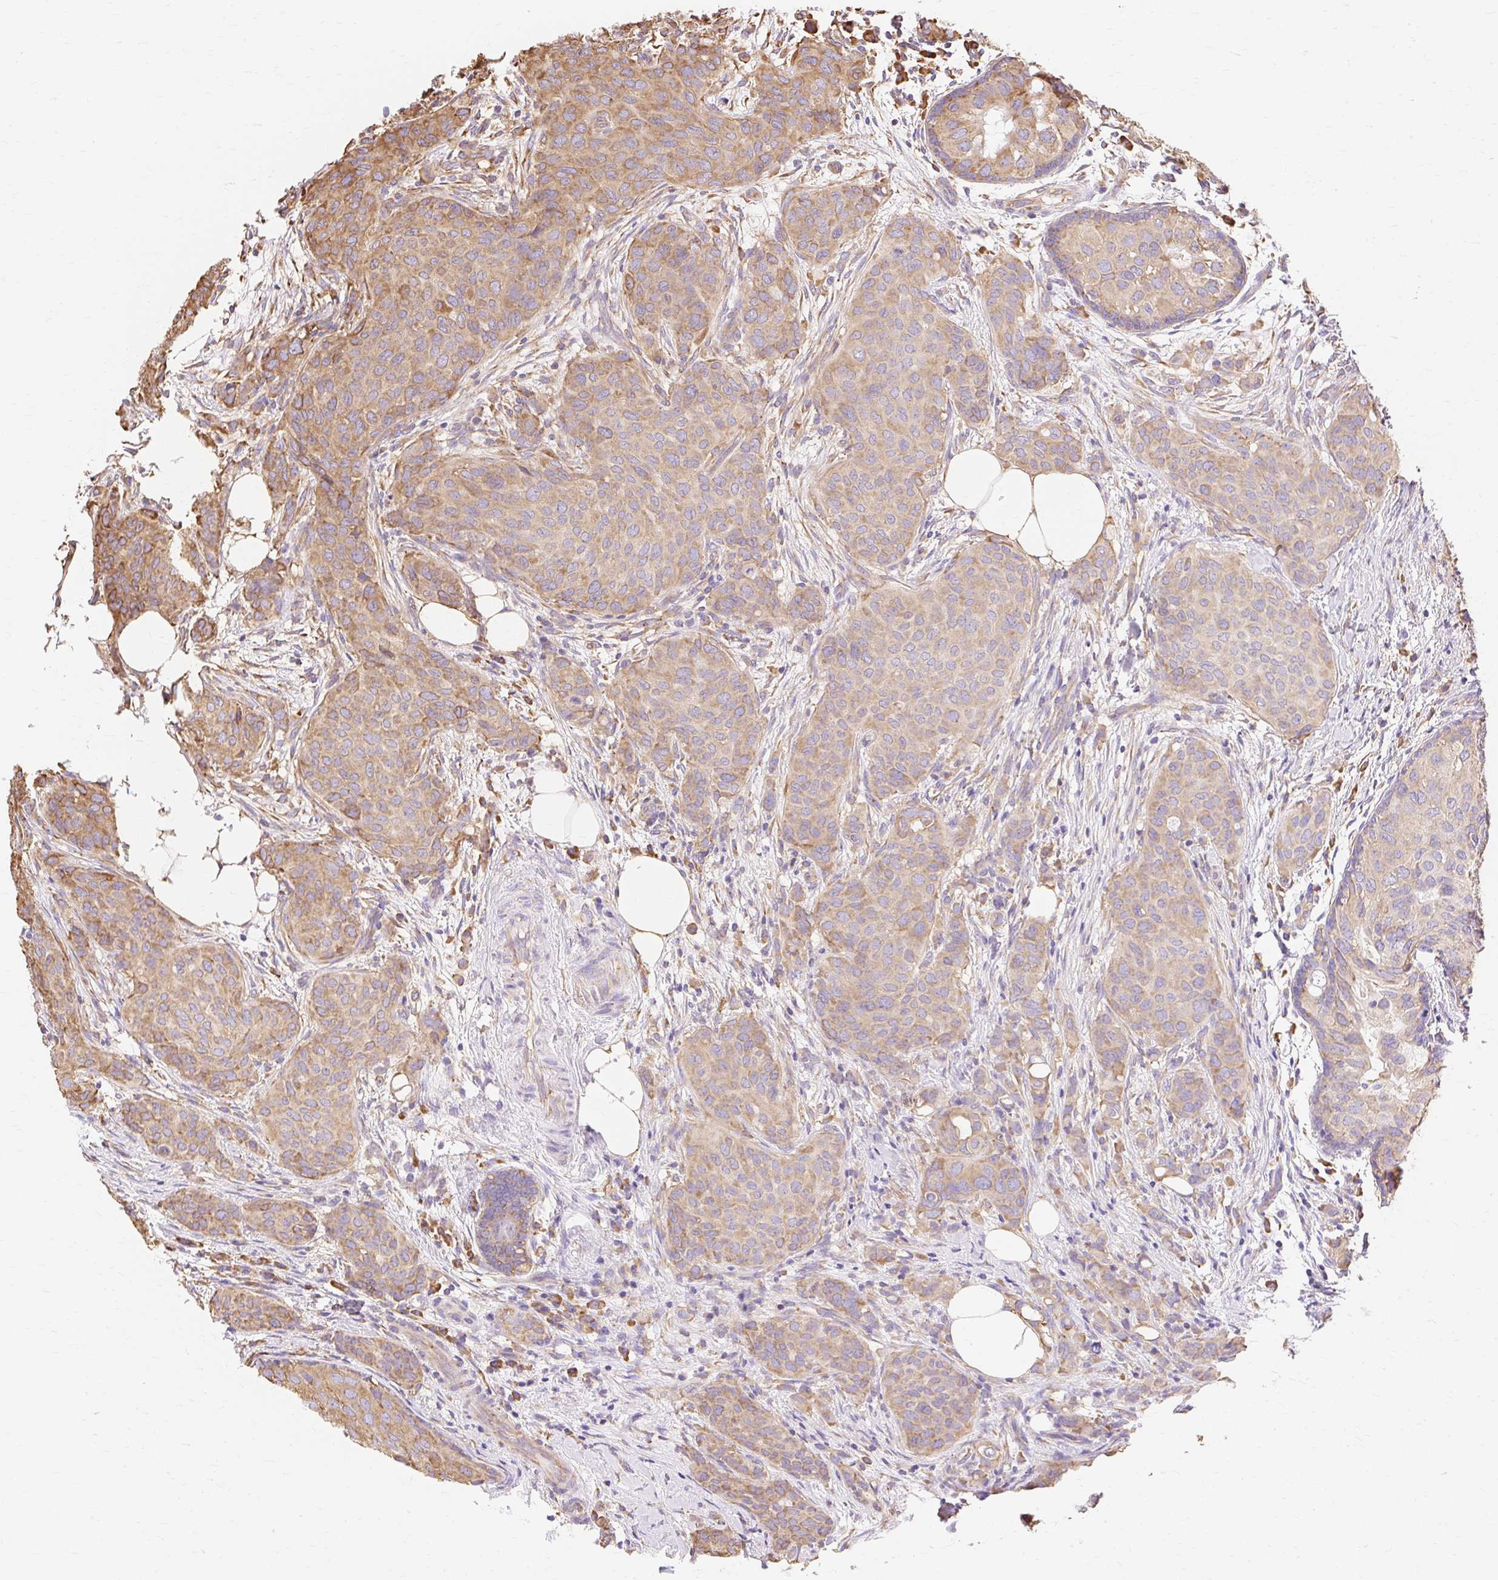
{"staining": {"intensity": "moderate", "quantity": ">75%", "location": "cytoplasmic/membranous"}, "tissue": "breast cancer", "cell_type": "Tumor cells", "image_type": "cancer", "snomed": [{"axis": "morphology", "description": "Duct carcinoma"}, {"axis": "topography", "description": "Breast"}], "caption": "An immunohistochemistry (IHC) photomicrograph of tumor tissue is shown. Protein staining in brown shows moderate cytoplasmic/membranous positivity in breast cancer (infiltrating ductal carcinoma) within tumor cells.", "gene": "RPS17", "patient": {"sex": "female", "age": 47}}